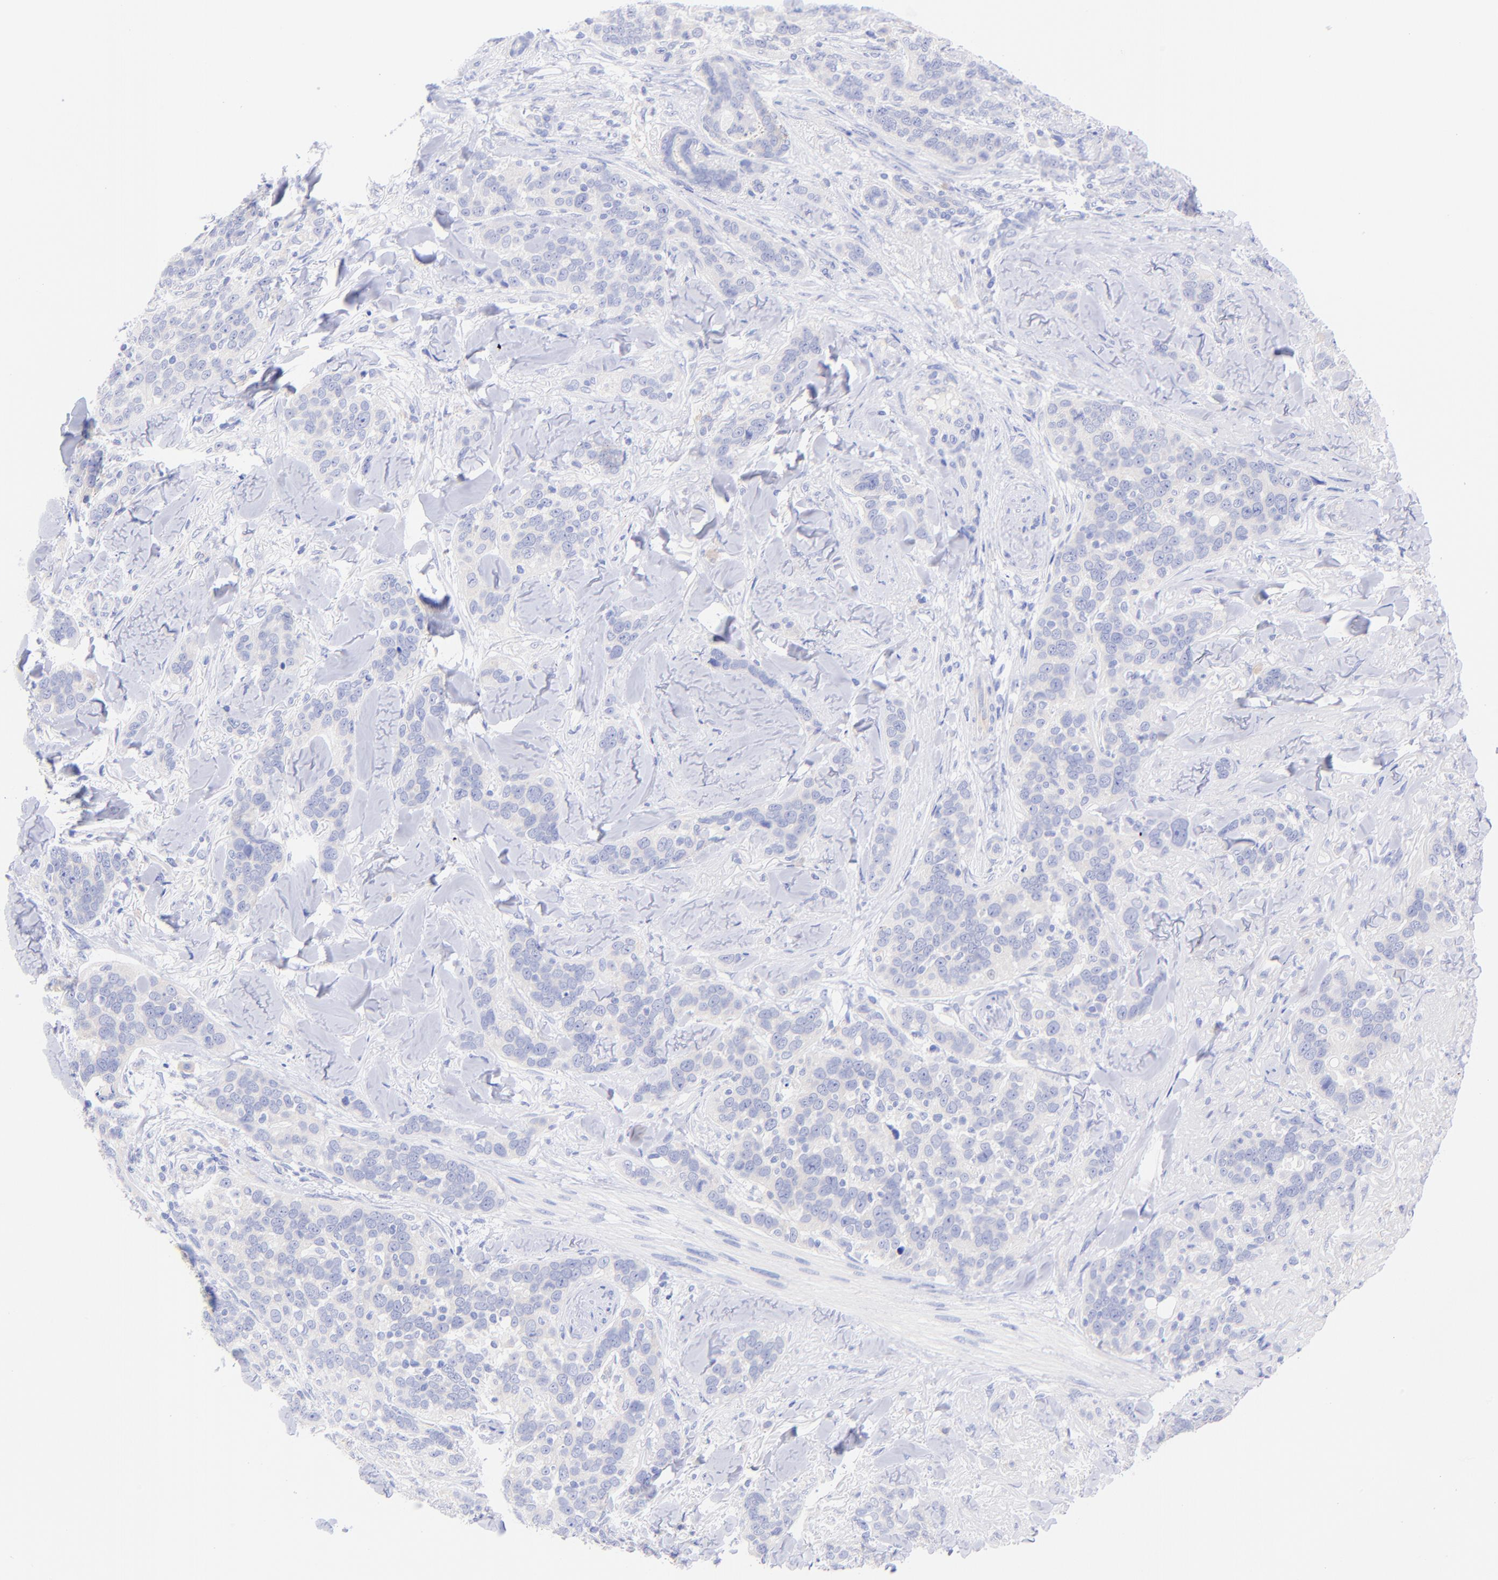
{"staining": {"intensity": "negative", "quantity": "none", "location": "none"}, "tissue": "skin cancer", "cell_type": "Tumor cells", "image_type": "cancer", "snomed": [{"axis": "morphology", "description": "Normal tissue, NOS"}, {"axis": "morphology", "description": "Squamous cell carcinoma, NOS"}, {"axis": "topography", "description": "Skin"}], "caption": "Tumor cells show no significant protein staining in skin cancer (squamous cell carcinoma).", "gene": "GPHN", "patient": {"sex": "female", "age": 83}}